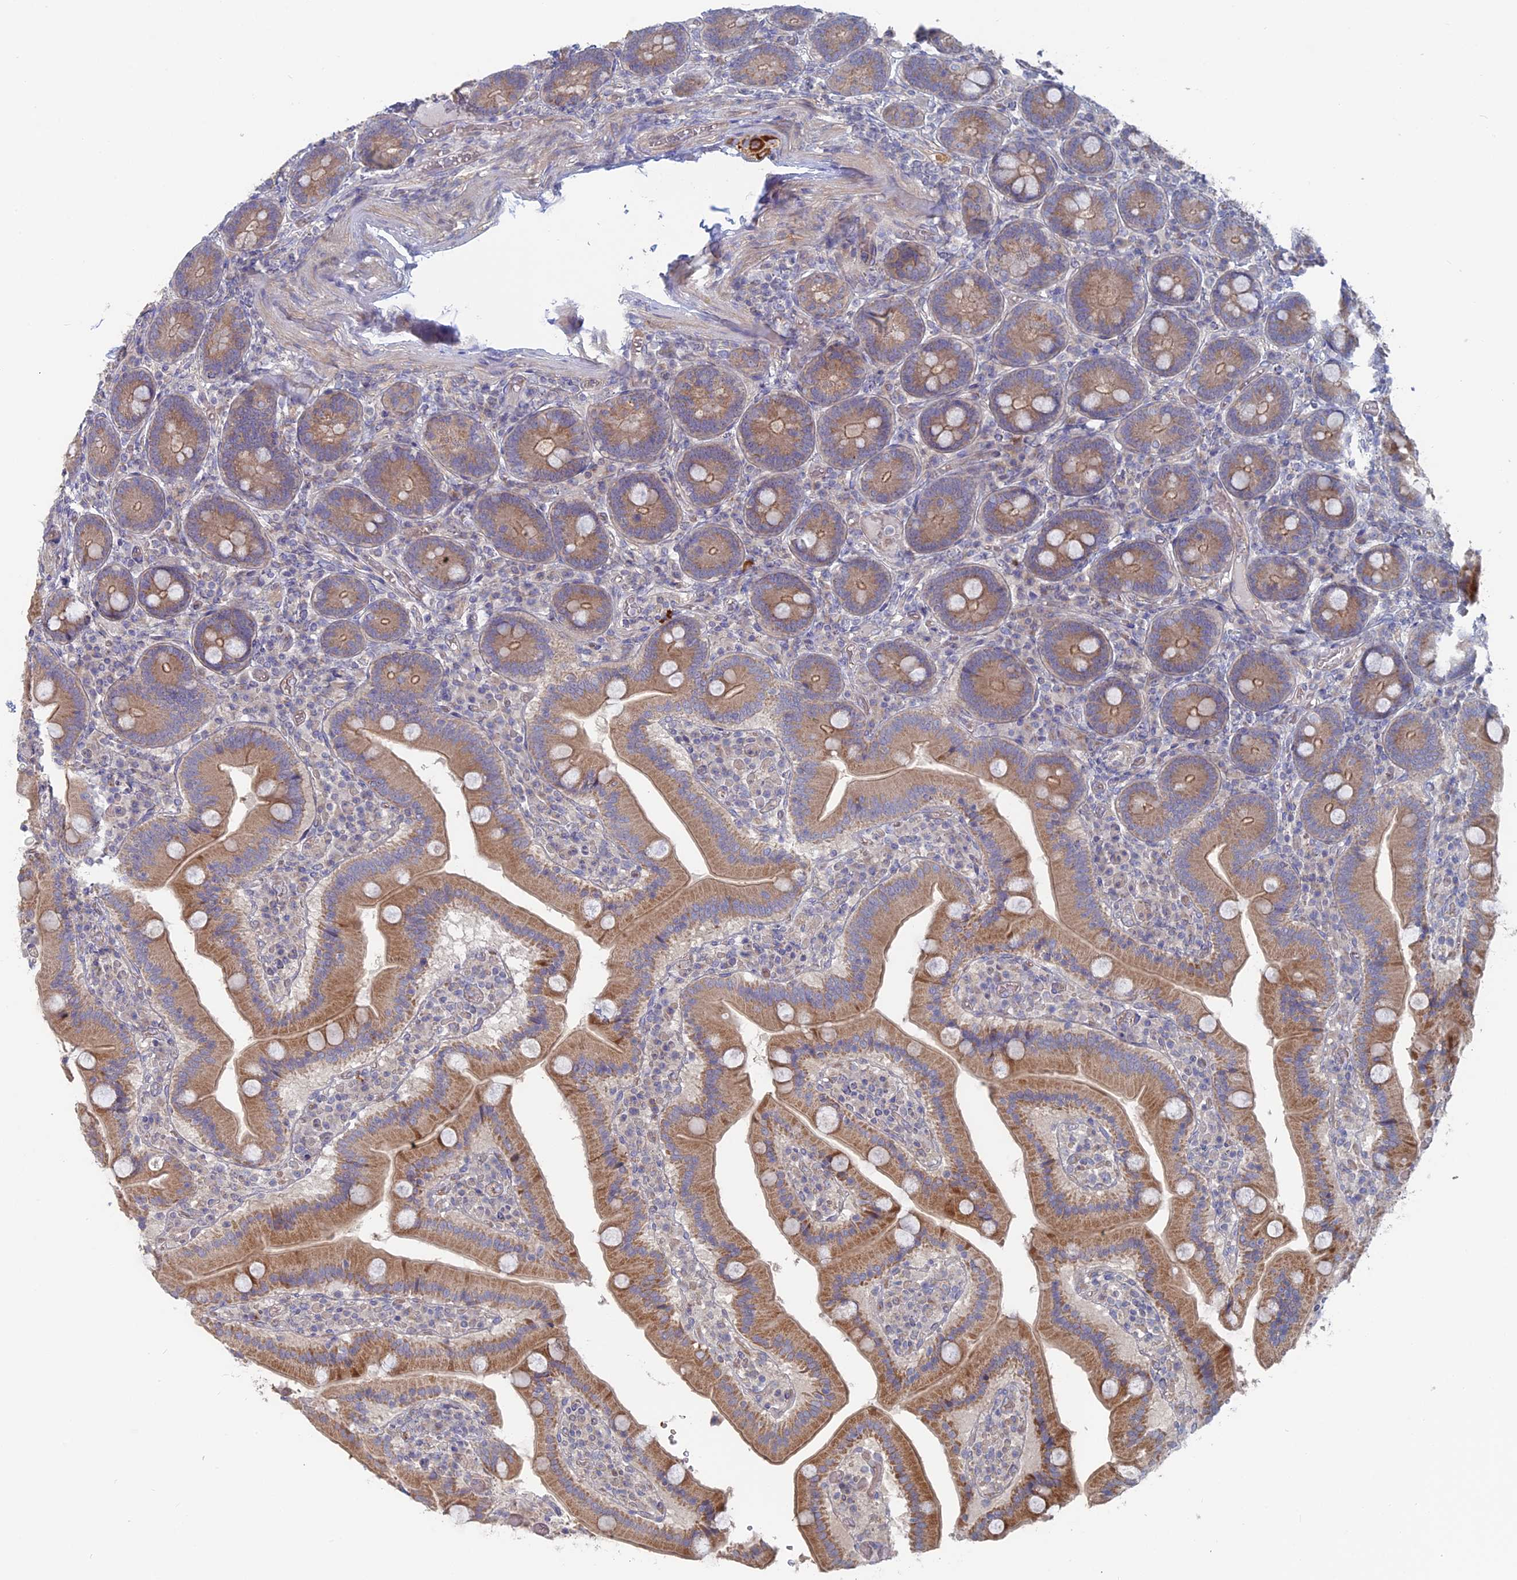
{"staining": {"intensity": "moderate", "quantity": ">75%", "location": "cytoplasmic/membranous"}, "tissue": "duodenum", "cell_type": "Glandular cells", "image_type": "normal", "snomed": [{"axis": "morphology", "description": "Normal tissue, NOS"}, {"axis": "topography", "description": "Duodenum"}], "caption": "This micrograph demonstrates immunohistochemistry staining of normal duodenum, with medium moderate cytoplasmic/membranous positivity in about >75% of glandular cells.", "gene": "TBC1D30", "patient": {"sex": "female", "age": 62}}